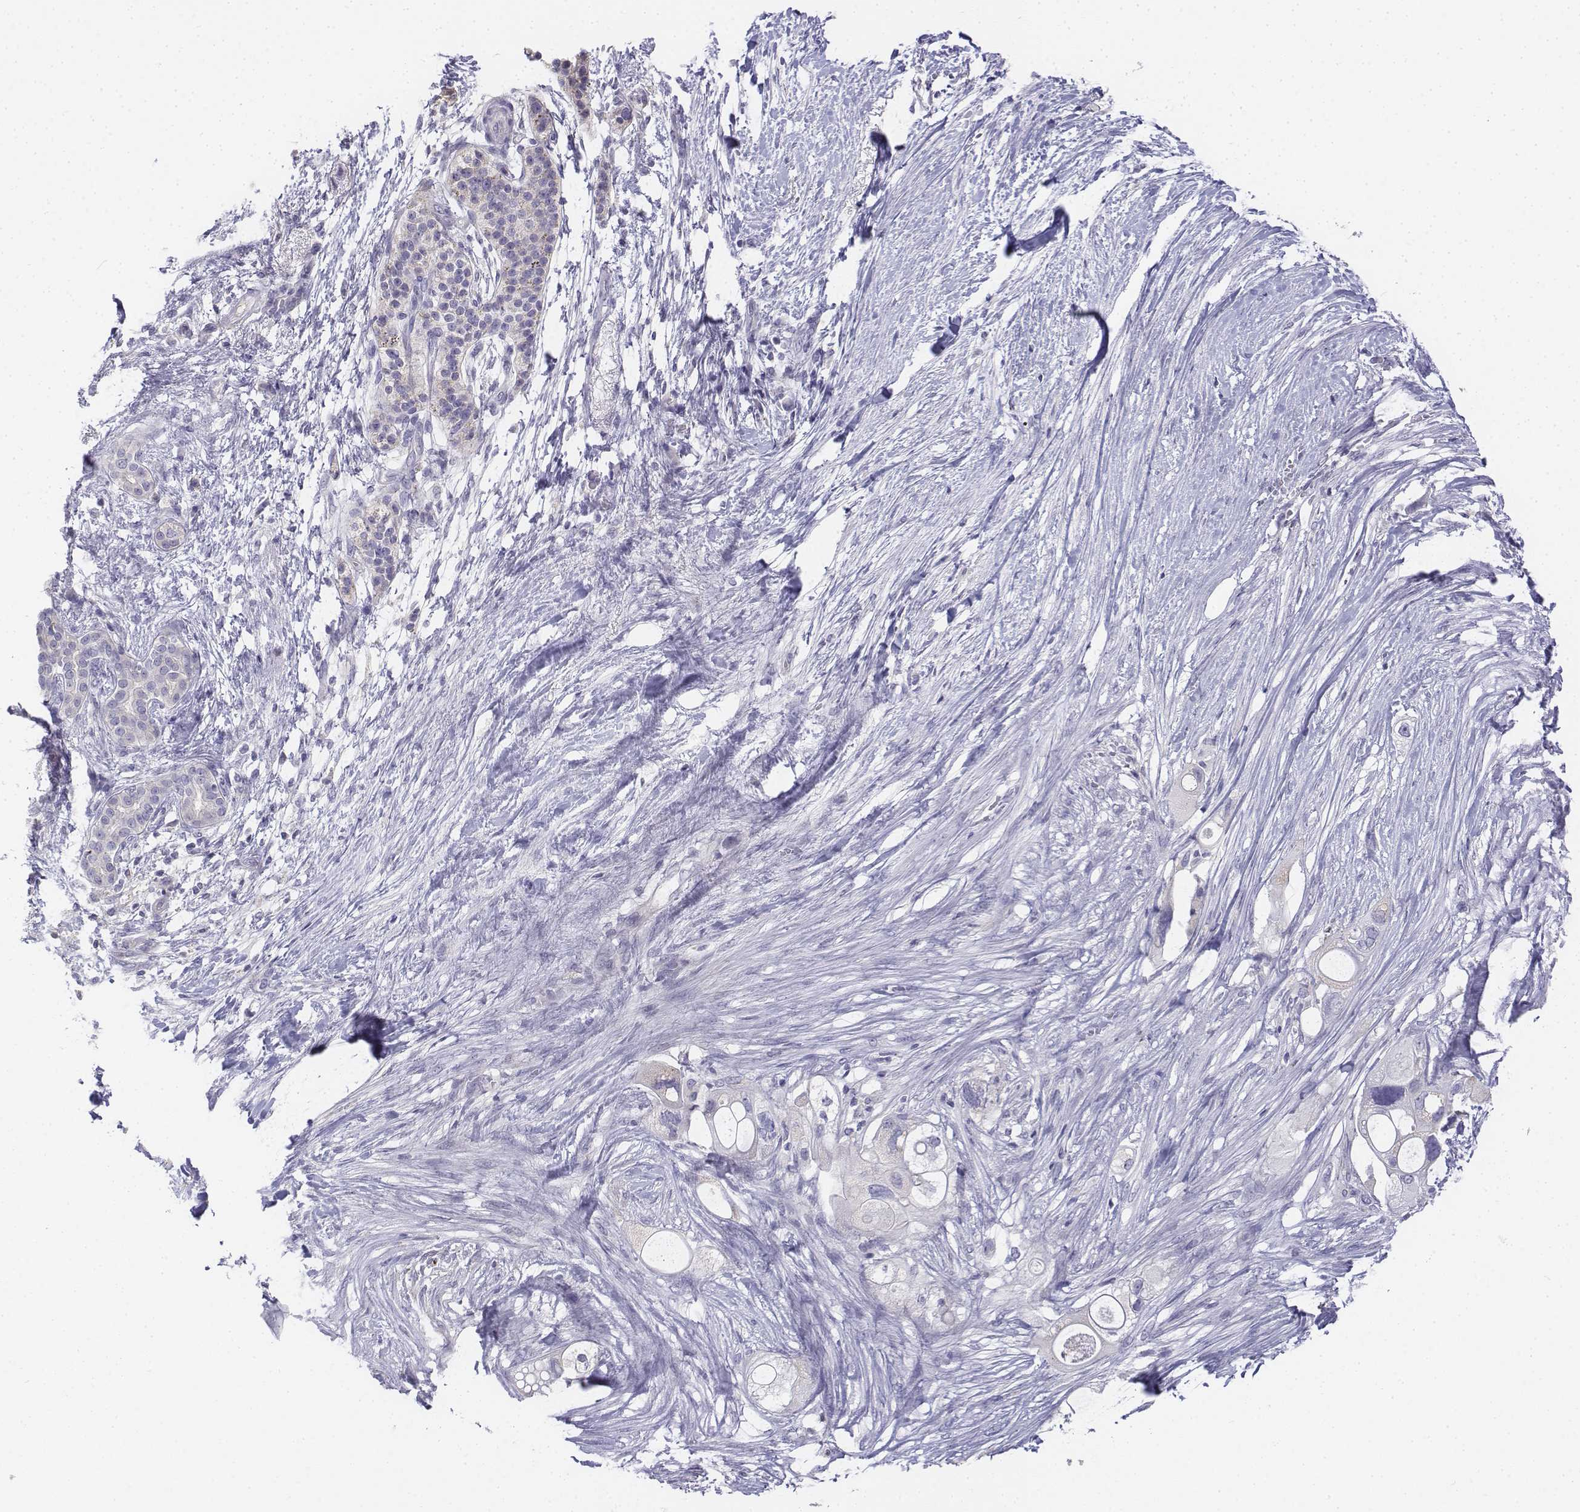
{"staining": {"intensity": "negative", "quantity": "none", "location": "none"}, "tissue": "pancreatic cancer", "cell_type": "Tumor cells", "image_type": "cancer", "snomed": [{"axis": "morphology", "description": "Adenocarcinoma, NOS"}, {"axis": "topography", "description": "Pancreas"}], "caption": "This is a image of immunohistochemistry staining of pancreatic adenocarcinoma, which shows no positivity in tumor cells.", "gene": "LGSN", "patient": {"sex": "female", "age": 72}}